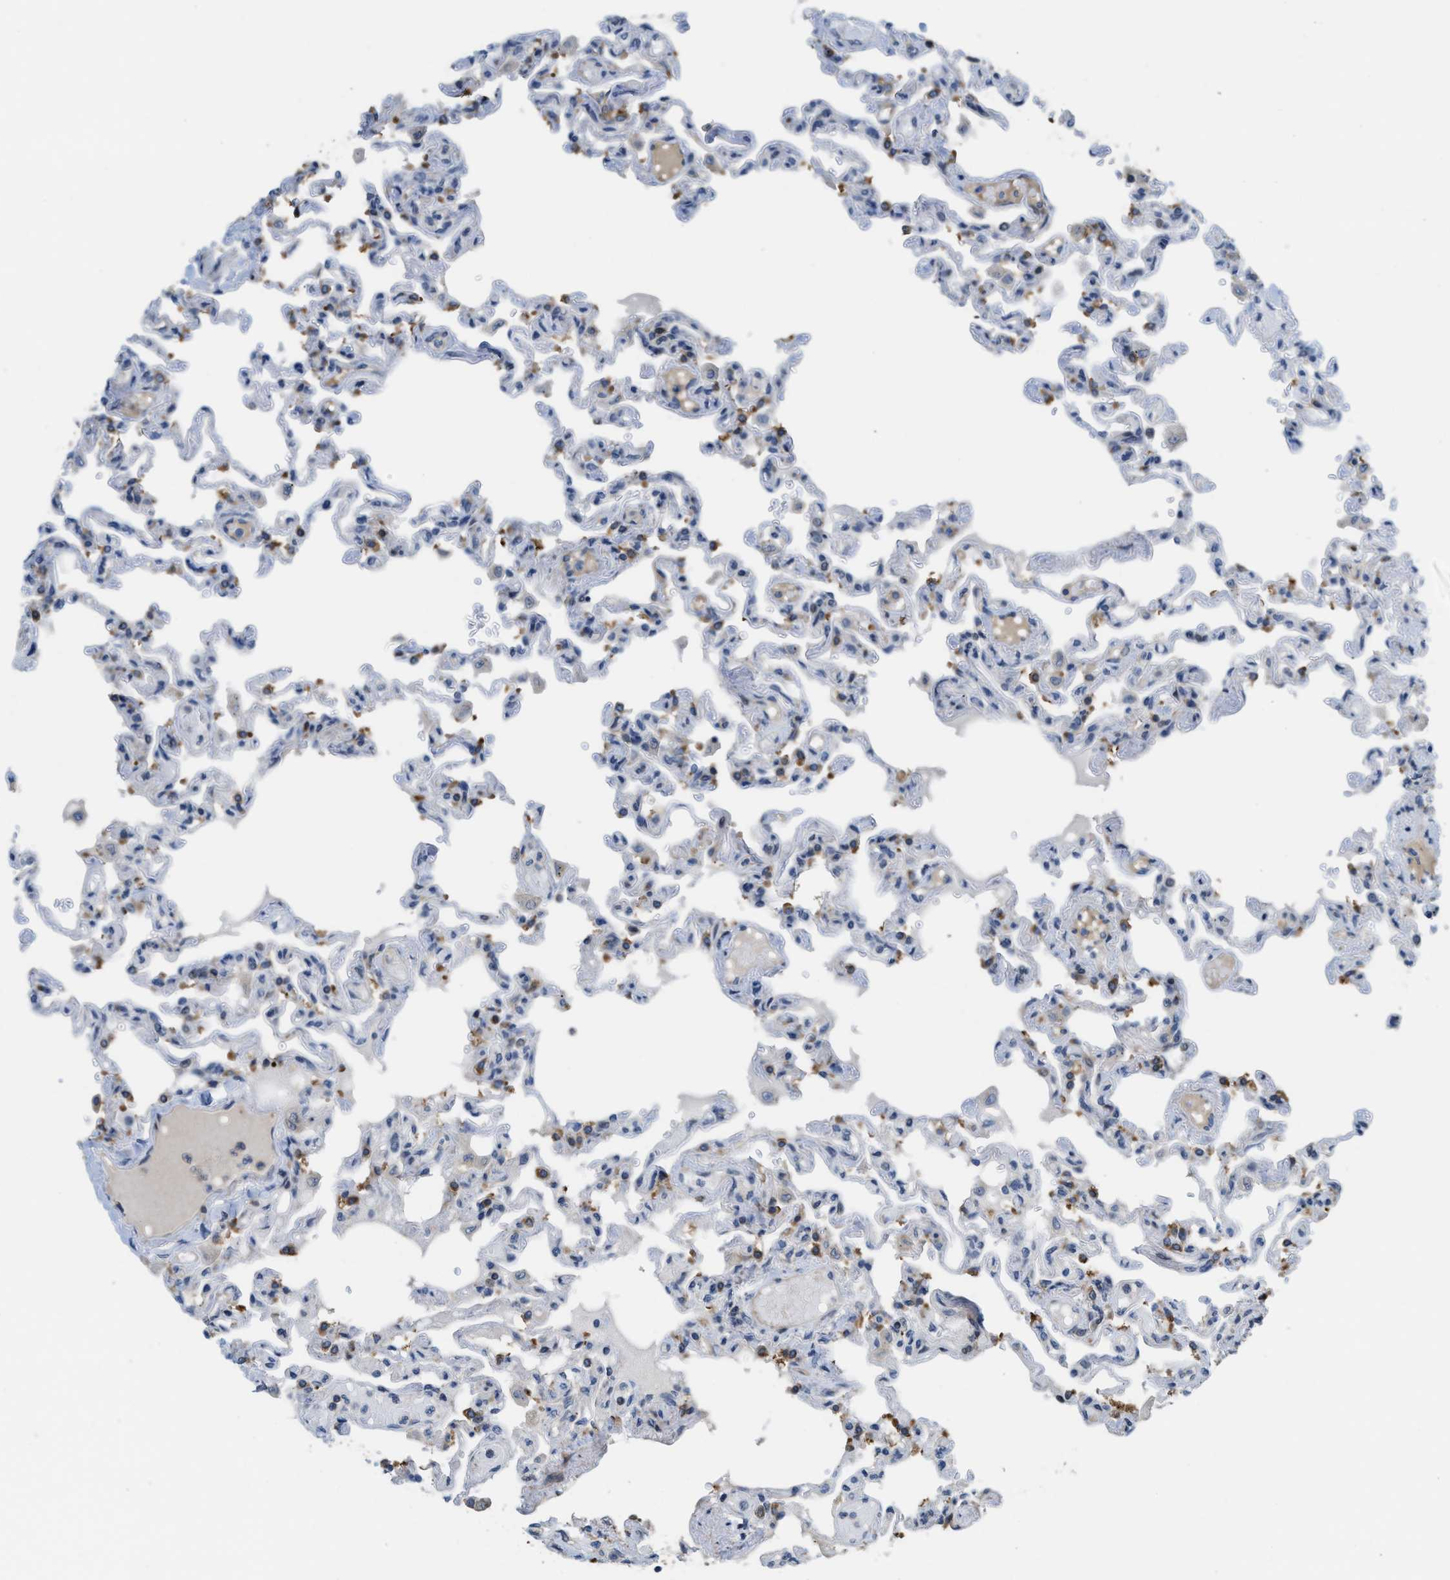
{"staining": {"intensity": "moderate", "quantity": "<25%", "location": "cytoplasmic/membranous"}, "tissue": "lung", "cell_type": "Alveolar cells", "image_type": "normal", "snomed": [{"axis": "morphology", "description": "Normal tissue, NOS"}, {"axis": "topography", "description": "Lung"}], "caption": "About <25% of alveolar cells in benign lung reveal moderate cytoplasmic/membranous protein positivity as visualized by brown immunohistochemical staining.", "gene": "DIPK1A", "patient": {"sex": "male", "age": 21}}